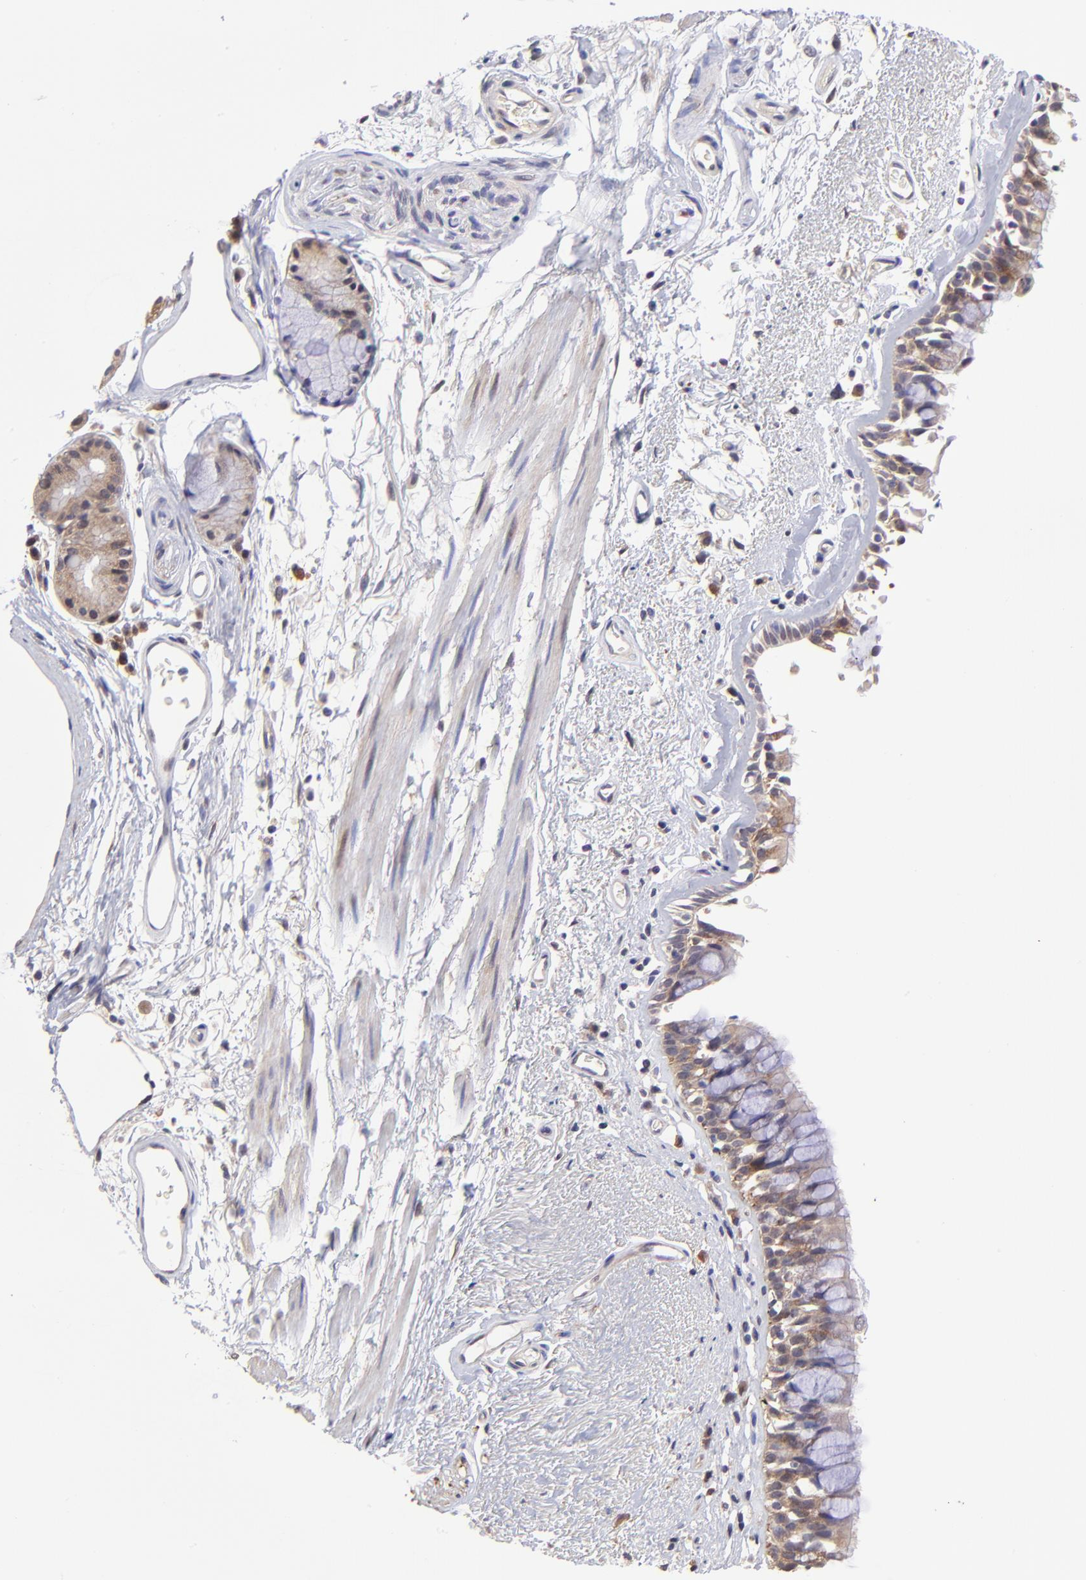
{"staining": {"intensity": "moderate", "quantity": ">75%", "location": "cytoplasmic/membranous"}, "tissue": "bronchus", "cell_type": "Respiratory epithelial cells", "image_type": "normal", "snomed": [{"axis": "morphology", "description": "Normal tissue, NOS"}, {"axis": "morphology", "description": "Adenocarcinoma, NOS"}, {"axis": "topography", "description": "Bronchus"}, {"axis": "topography", "description": "Lung"}], "caption": "Protein expression analysis of benign bronchus reveals moderate cytoplasmic/membranous staining in approximately >75% of respiratory epithelial cells.", "gene": "NSF", "patient": {"sex": "male", "age": 71}}